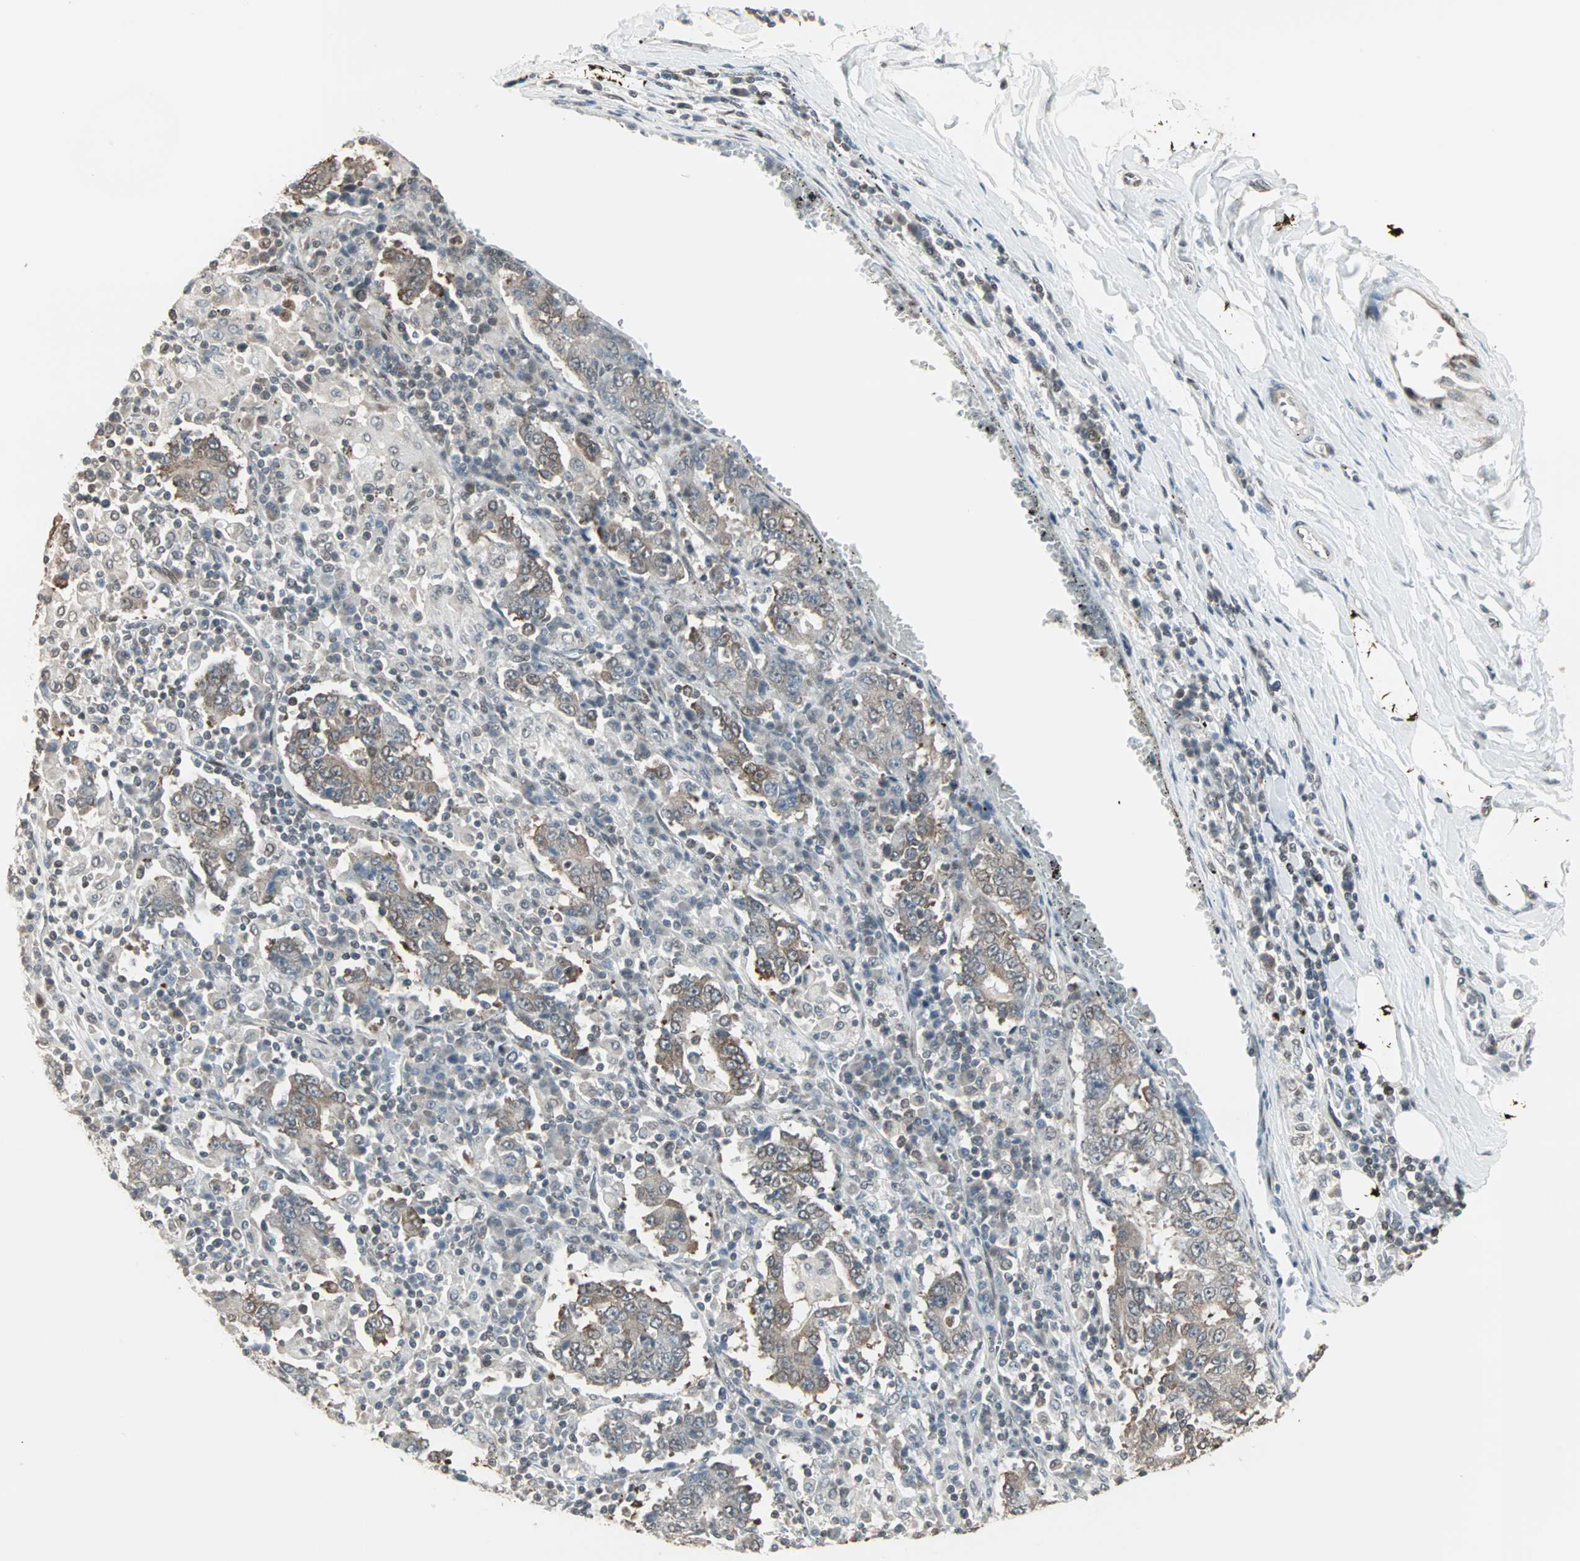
{"staining": {"intensity": "weak", "quantity": "25%-75%", "location": "cytoplasmic/membranous"}, "tissue": "stomach cancer", "cell_type": "Tumor cells", "image_type": "cancer", "snomed": [{"axis": "morphology", "description": "Normal tissue, NOS"}, {"axis": "morphology", "description": "Adenocarcinoma, NOS"}, {"axis": "topography", "description": "Stomach, upper"}, {"axis": "topography", "description": "Stomach"}], "caption": "About 25%-75% of tumor cells in human stomach cancer (adenocarcinoma) exhibit weak cytoplasmic/membranous protein positivity as visualized by brown immunohistochemical staining.", "gene": "CBLC", "patient": {"sex": "male", "age": 59}}